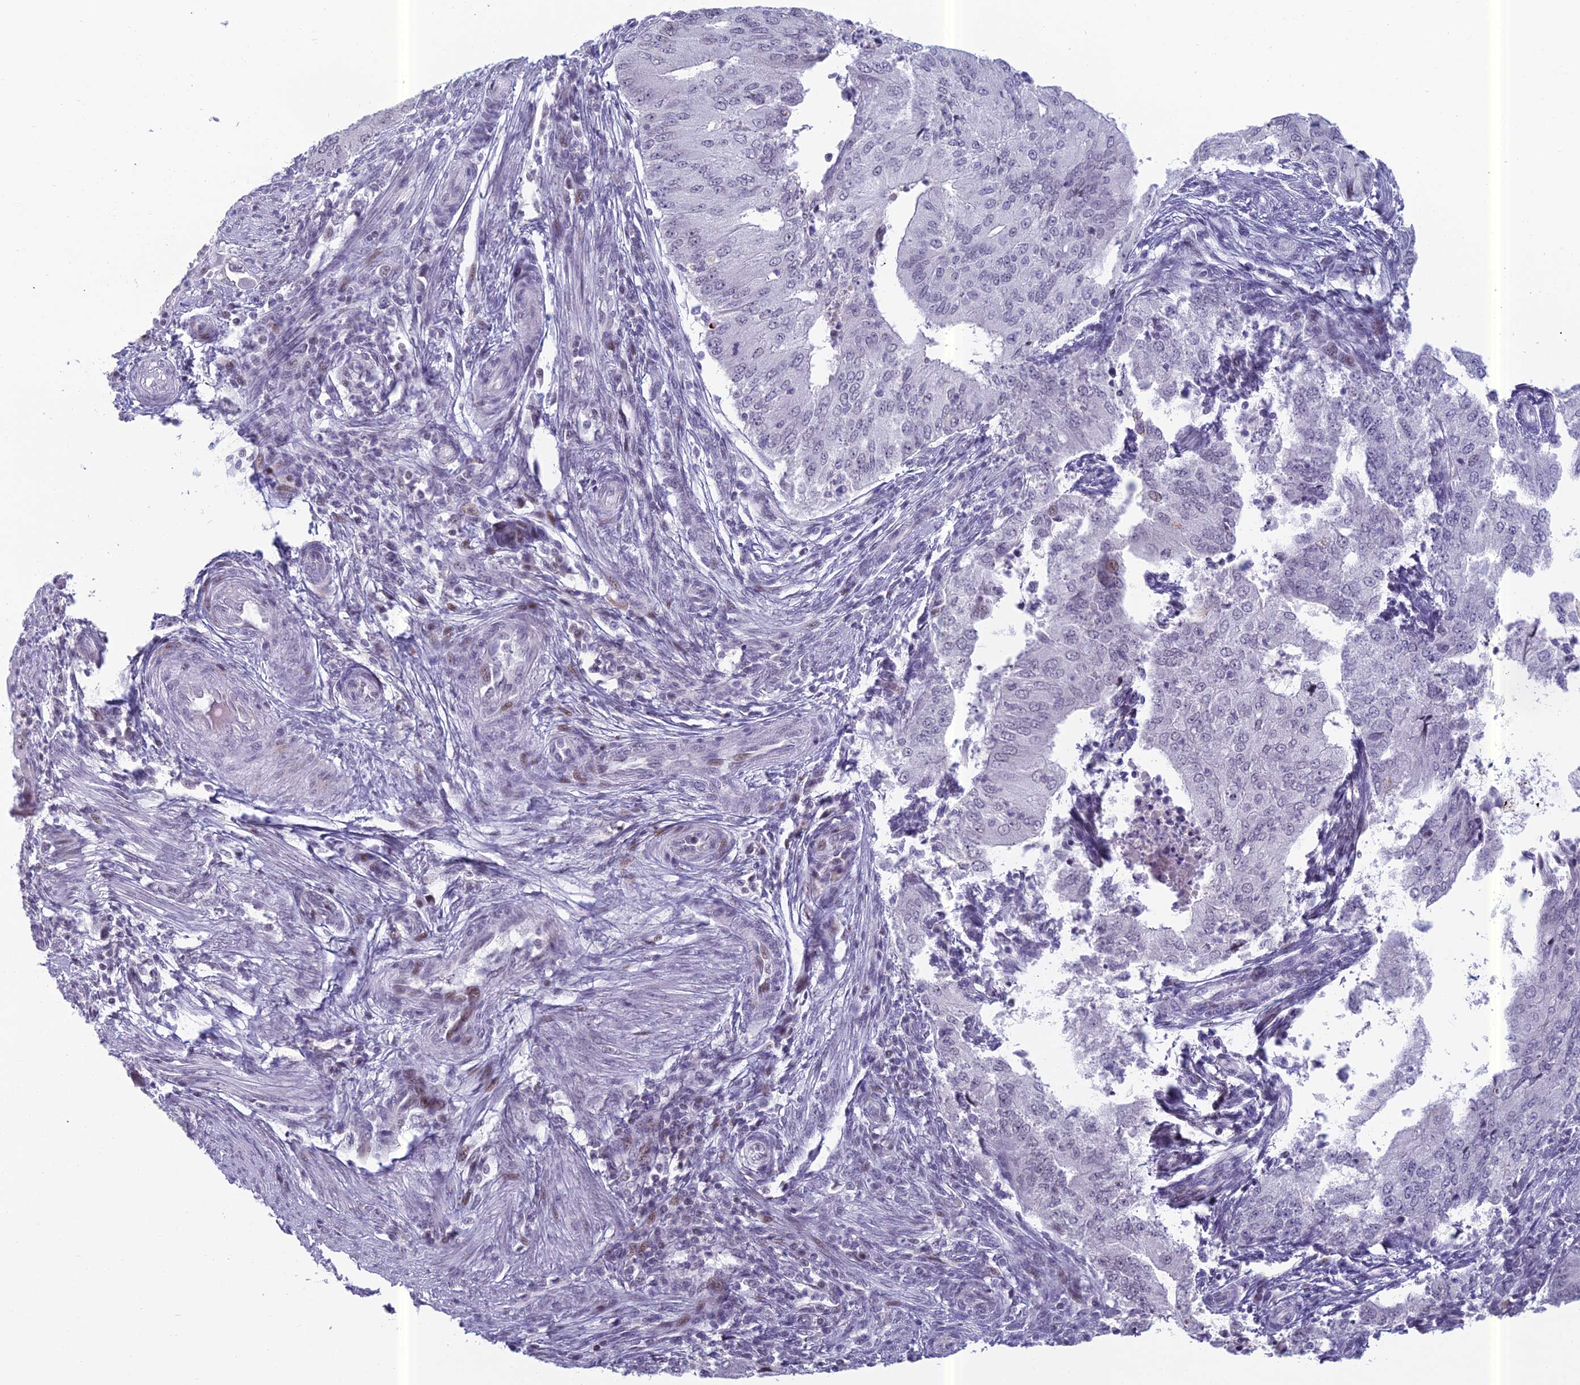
{"staining": {"intensity": "negative", "quantity": "none", "location": "none"}, "tissue": "endometrial cancer", "cell_type": "Tumor cells", "image_type": "cancer", "snomed": [{"axis": "morphology", "description": "Adenocarcinoma, NOS"}, {"axis": "topography", "description": "Endometrium"}], "caption": "This is an immunohistochemistry (IHC) image of endometrial cancer (adenocarcinoma). There is no positivity in tumor cells.", "gene": "RGS17", "patient": {"sex": "female", "age": 50}}